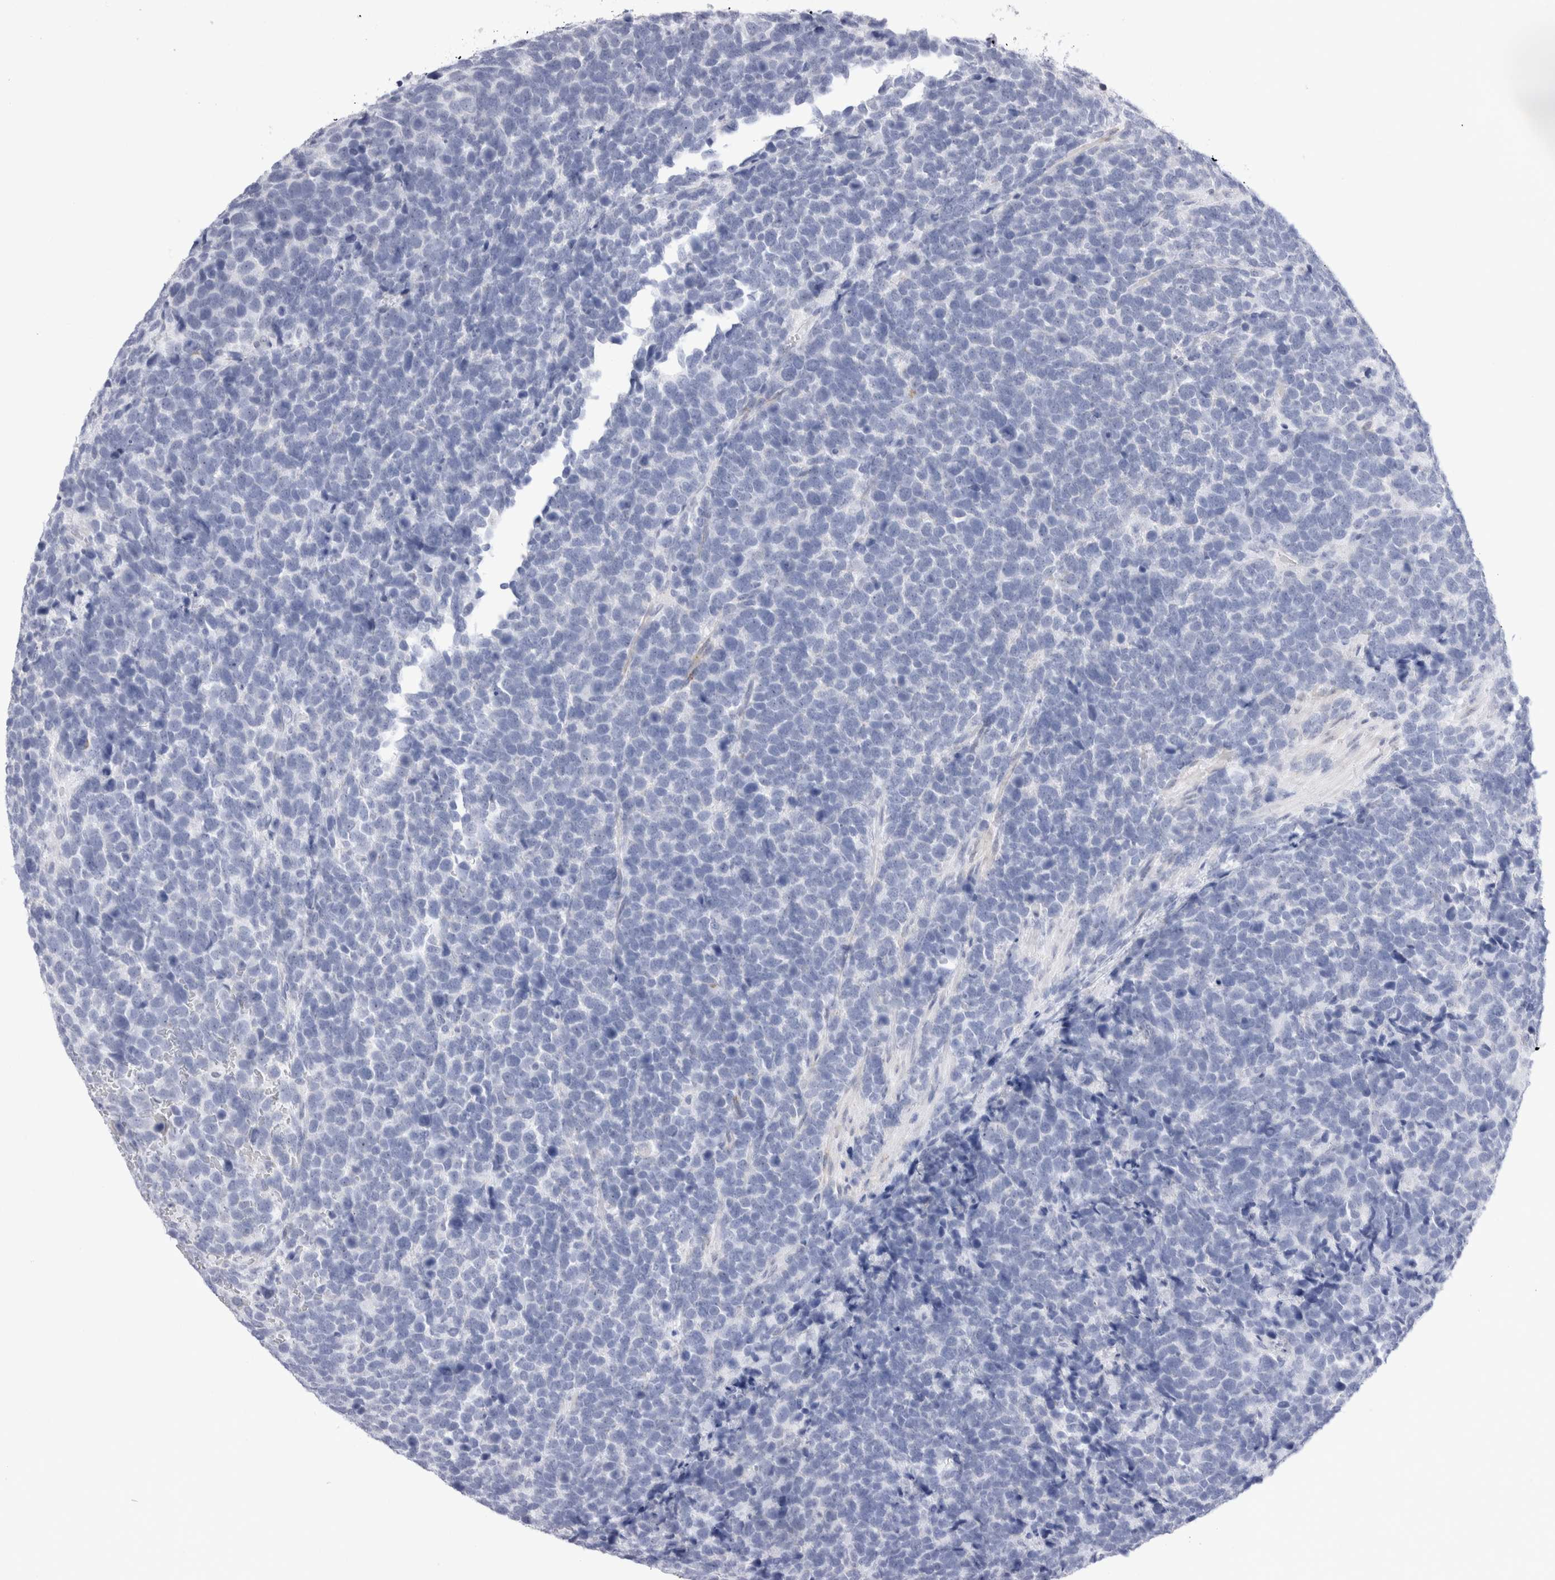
{"staining": {"intensity": "negative", "quantity": "none", "location": "none"}, "tissue": "urothelial cancer", "cell_type": "Tumor cells", "image_type": "cancer", "snomed": [{"axis": "morphology", "description": "Urothelial carcinoma, High grade"}, {"axis": "topography", "description": "Urinary bladder"}], "caption": "Tumor cells show no significant positivity in urothelial cancer. (DAB (3,3'-diaminobenzidine) immunohistochemistry, high magnification).", "gene": "MUC15", "patient": {"sex": "female", "age": 82}}